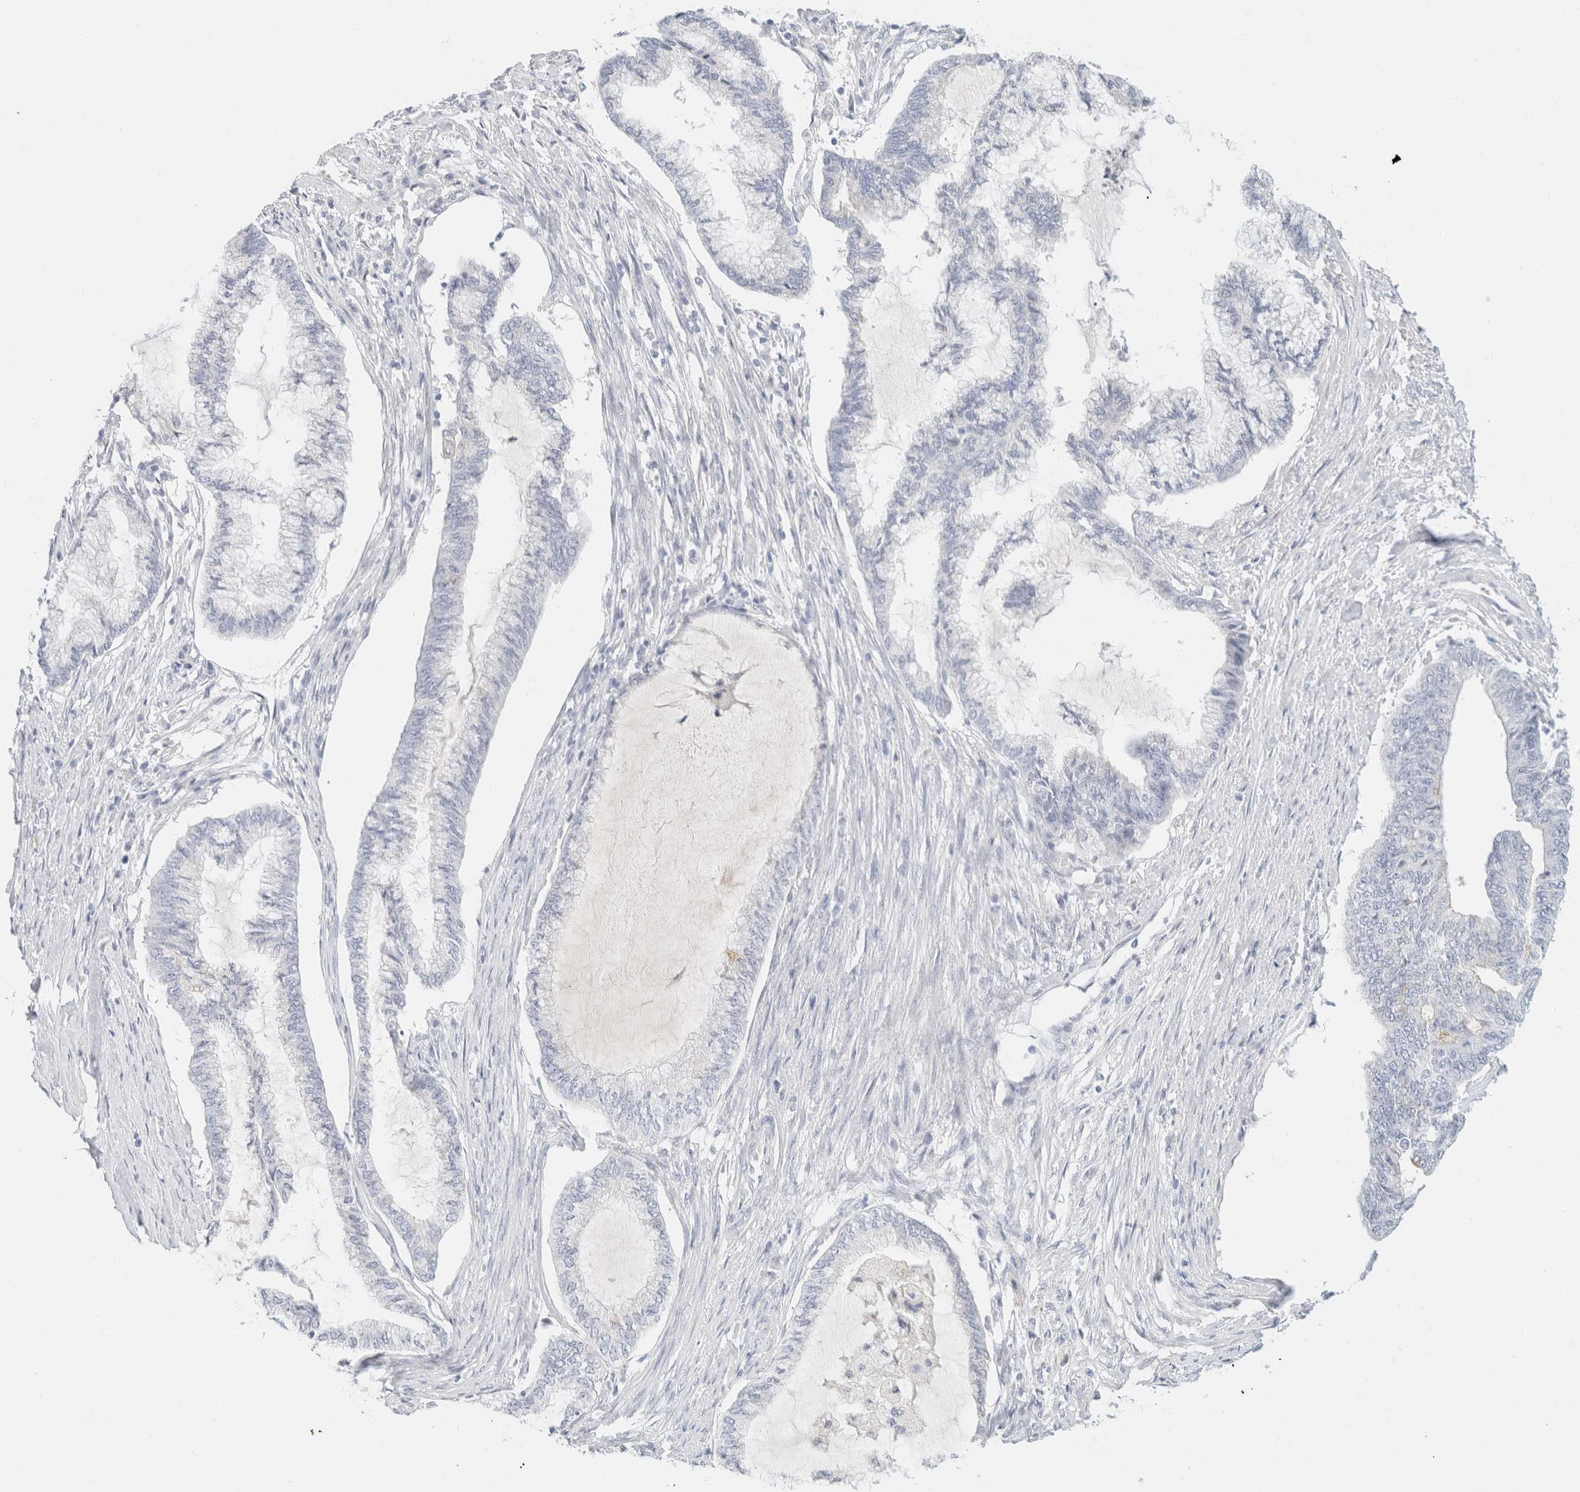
{"staining": {"intensity": "weak", "quantity": "<25%", "location": "cytoplasmic/membranous"}, "tissue": "endometrial cancer", "cell_type": "Tumor cells", "image_type": "cancer", "snomed": [{"axis": "morphology", "description": "Adenocarcinoma, NOS"}, {"axis": "topography", "description": "Endometrium"}], "caption": "Human endometrial cancer (adenocarcinoma) stained for a protein using immunohistochemistry exhibits no staining in tumor cells.", "gene": "KRT20", "patient": {"sex": "female", "age": 86}}